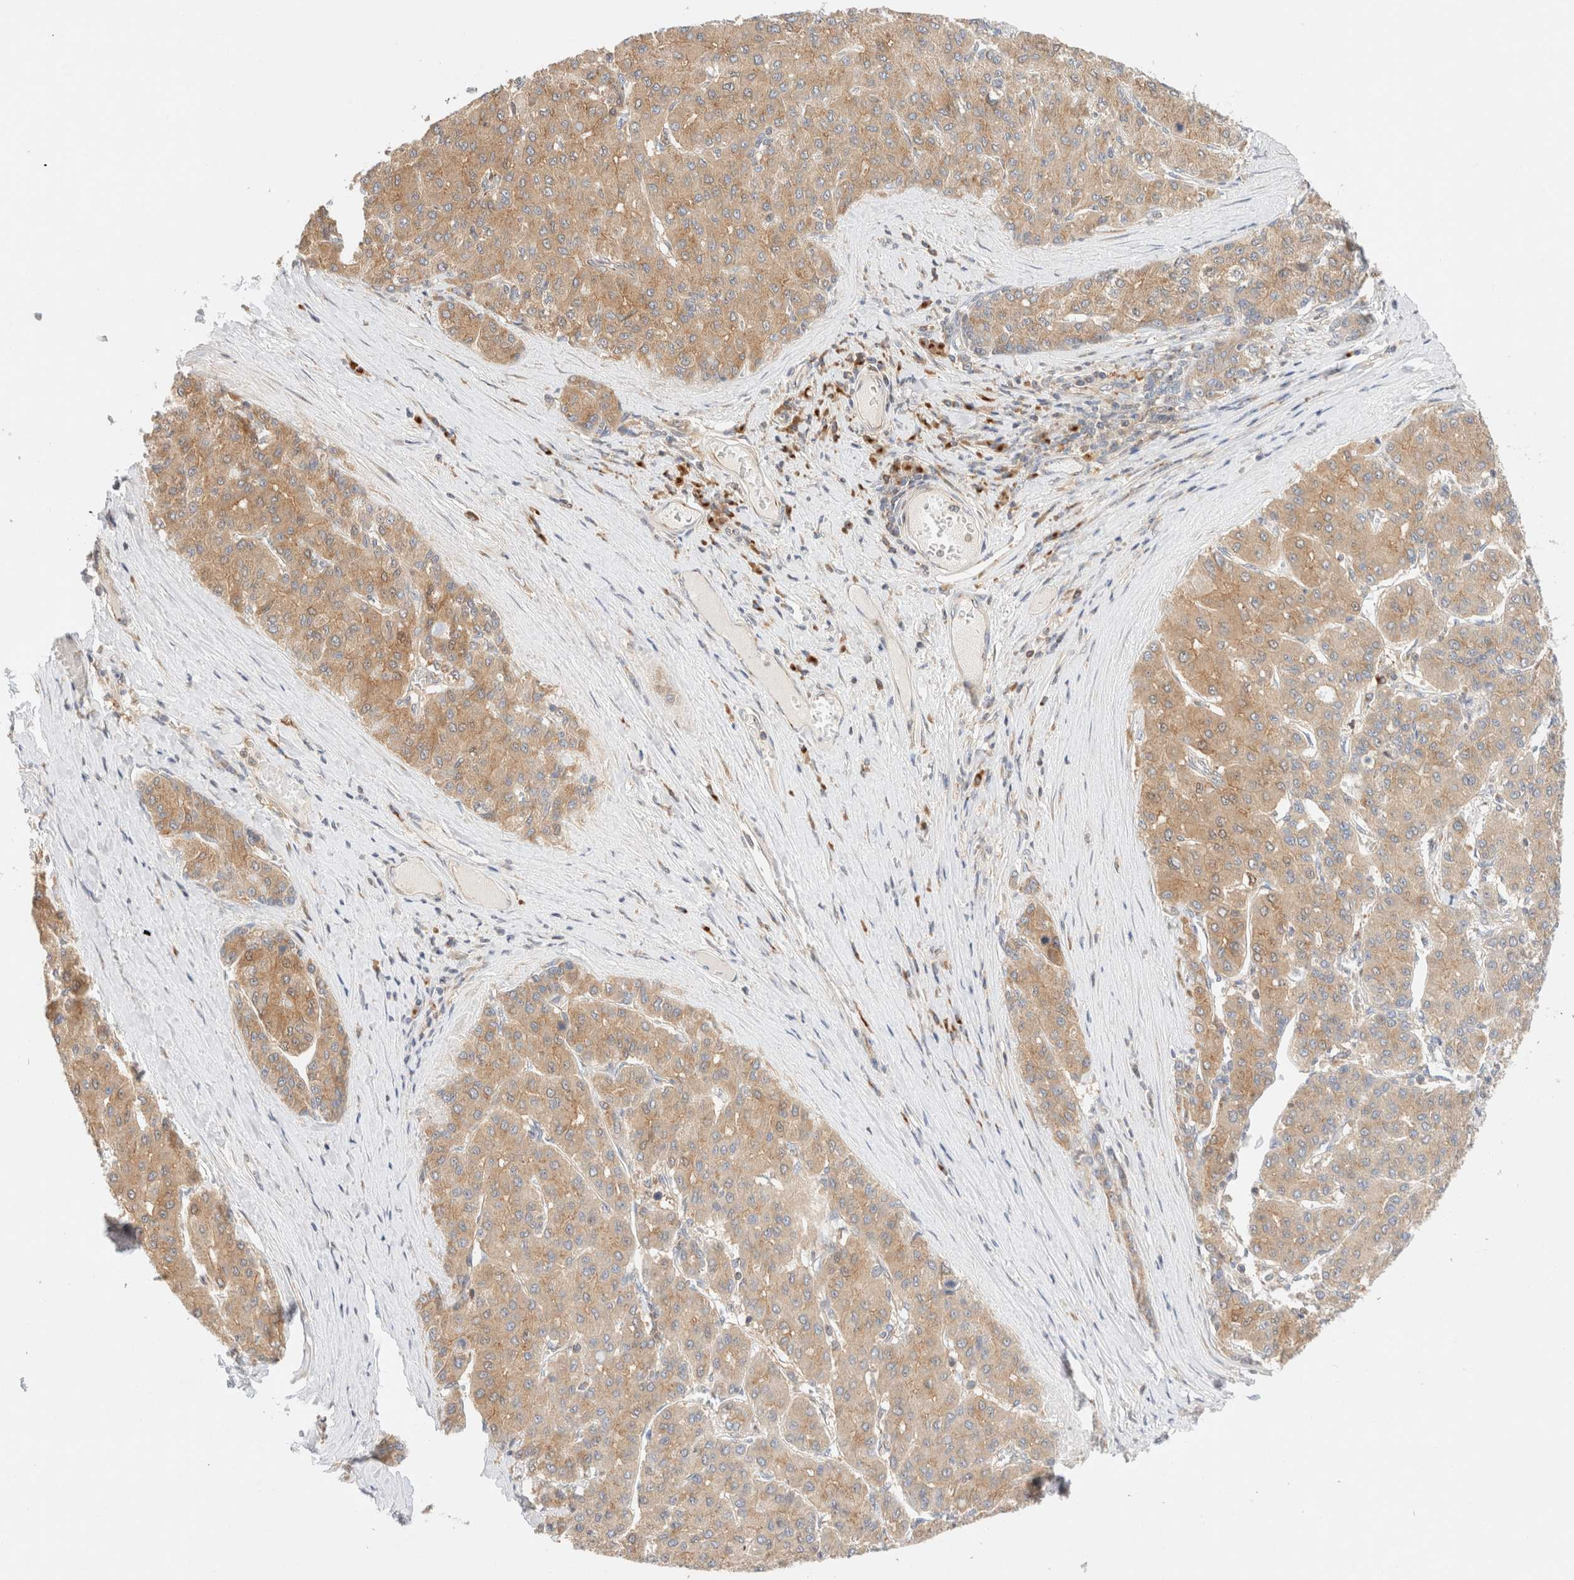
{"staining": {"intensity": "weak", "quantity": "25%-75%", "location": "cytoplasmic/membranous"}, "tissue": "liver cancer", "cell_type": "Tumor cells", "image_type": "cancer", "snomed": [{"axis": "morphology", "description": "Carcinoma, Hepatocellular, NOS"}, {"axis": "topography", "description": "Liver"}], "caption": "Hepatocellular carcinoma (liver) stained for a protein exhibits weak cytoplasmic/membranous positivity in tumor cells. The protein is shown in brown color, while the nuclei are stained blue.", "gene": "RABEP1", "patient": {"sex": "male", "age": 65}}